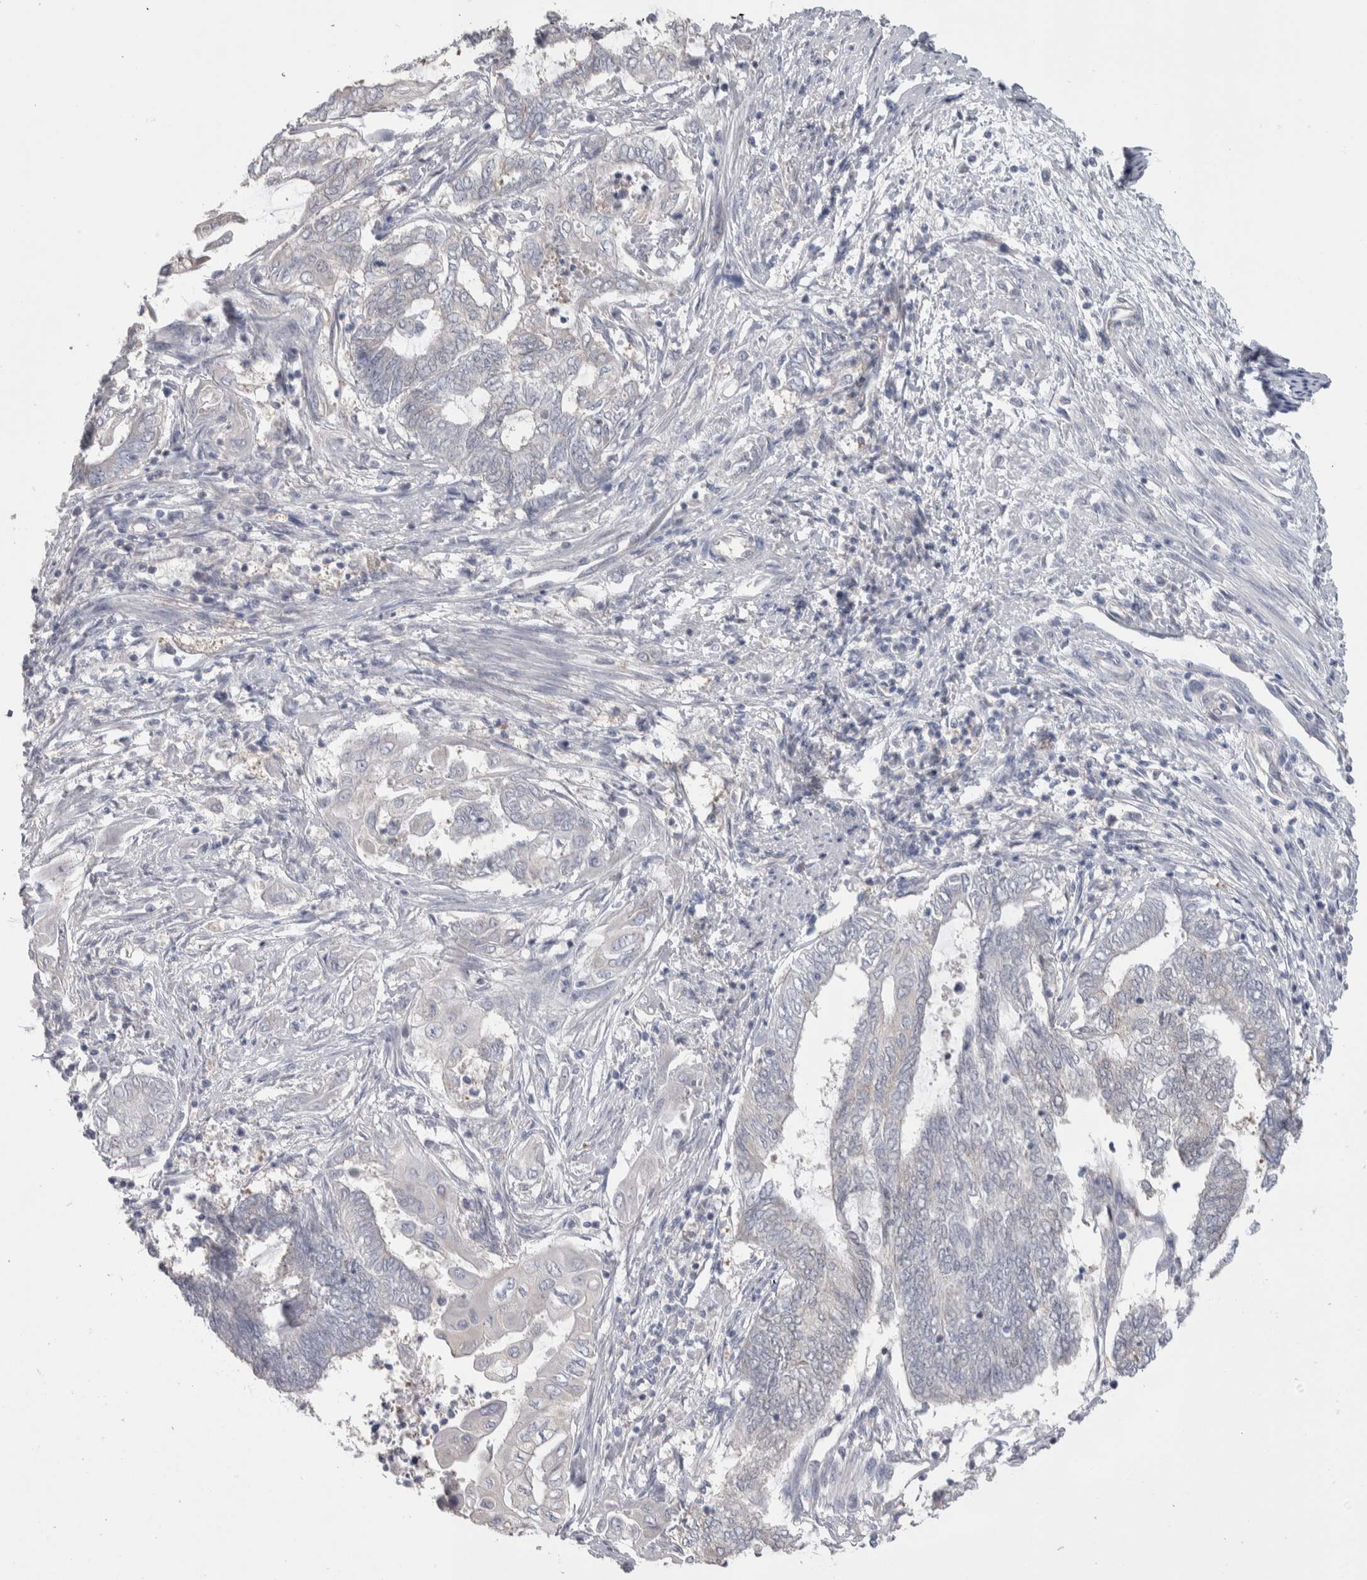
{"staining": {"intensity": "weak", "quantity": "25%-75%", "location": "cytoplasmic/membranous"}, "tissue": "endometrial cancer", "cell_type": "Tumor cells", "image_type": "cancer", "snomed": [{"axis": "morphology", "description": "Adenocarcinoma, NOS"}, {"axis": "topography", "description": "Uterus"}, {"axis": "topography", "description": "Endometrium"}], "caption": "Immunohistochemical staining of human endometrial adenocarcinoma shows low levels of weak cytoplasmic/membranous protein staining in approximately 25%-75% of tumor cells.", "gene": "GPHN", "patient": {"sex": "female", "age": 70}}